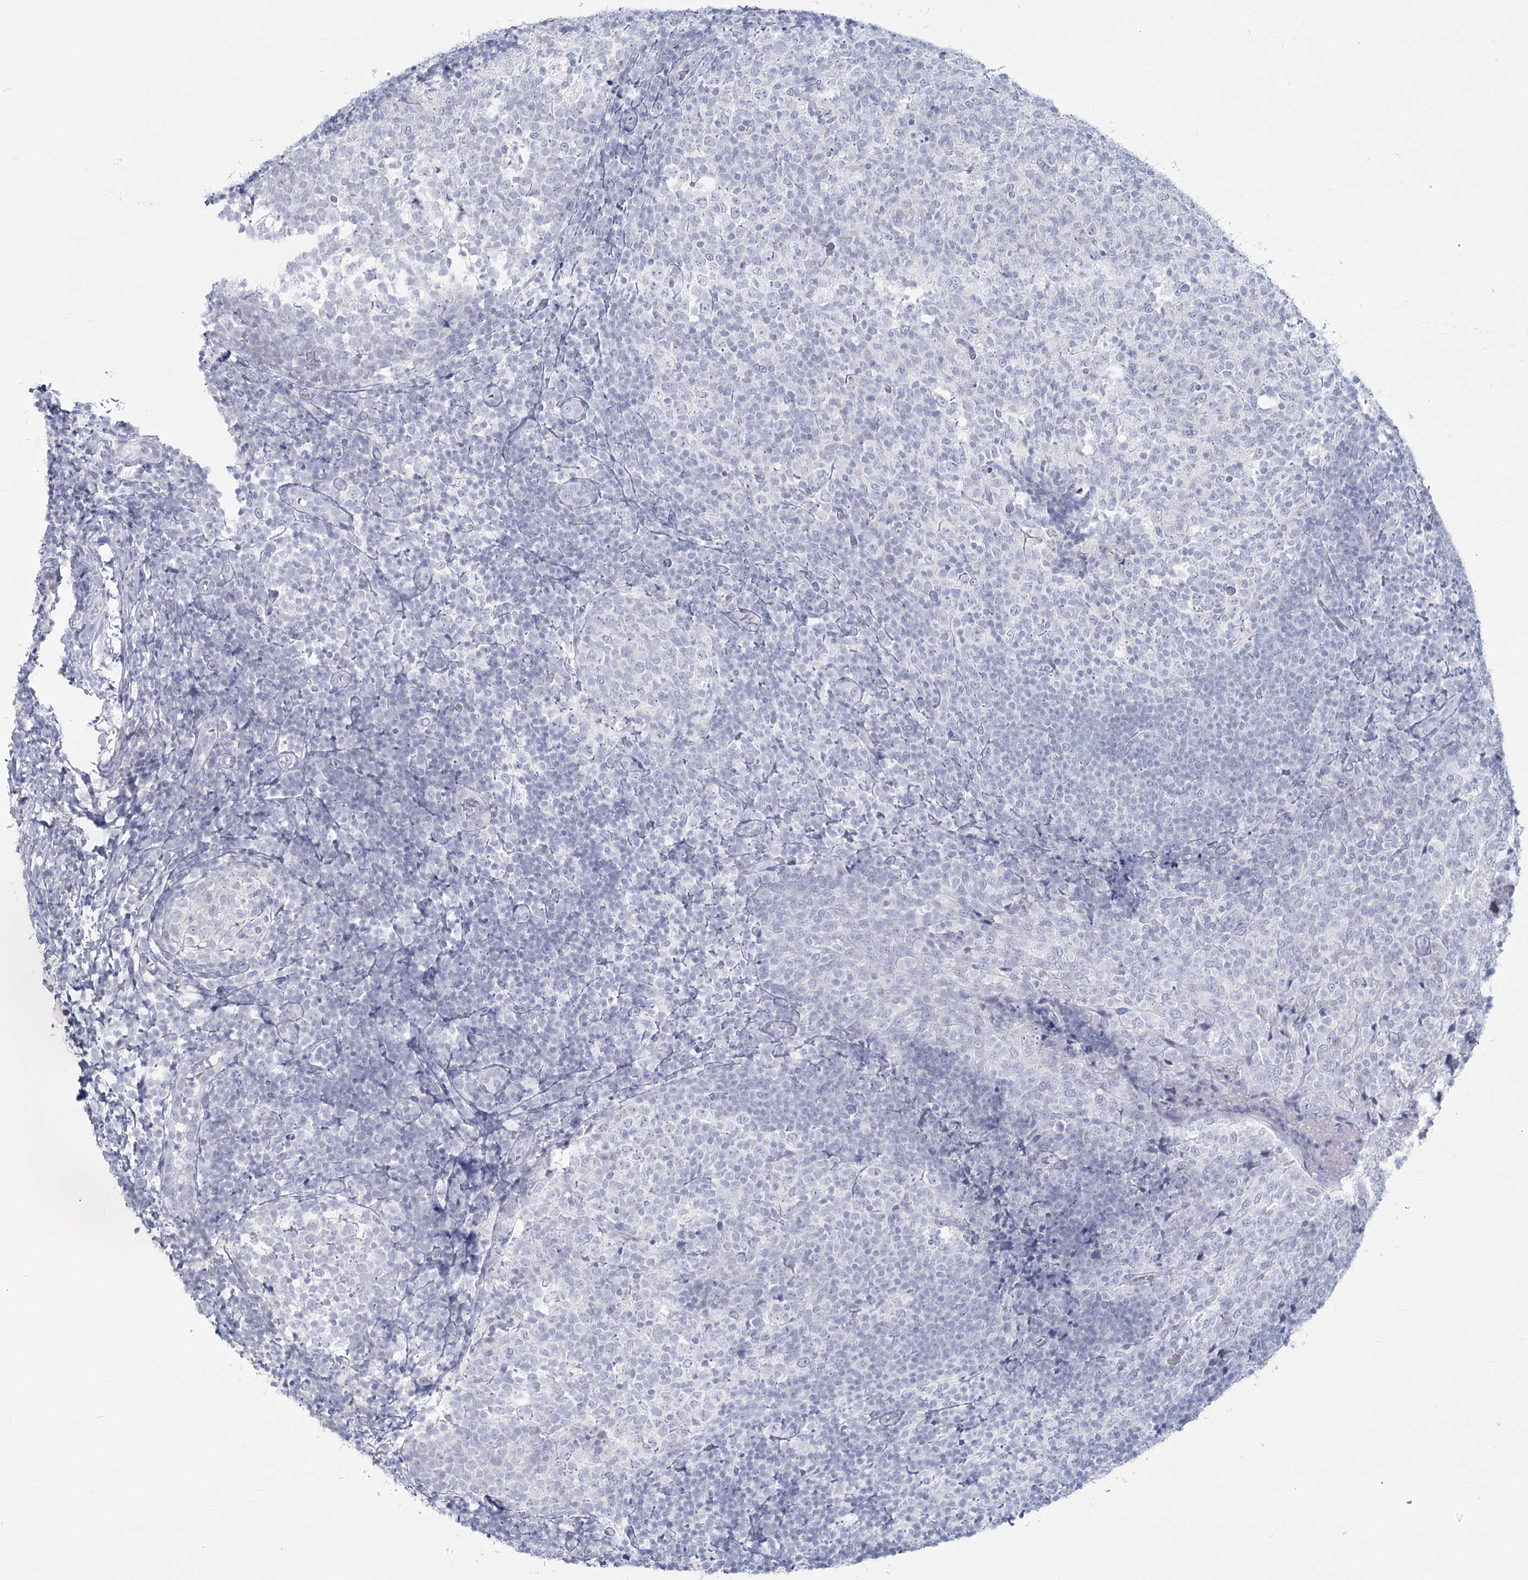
{"staining": {"intensity": "negative", "quantity": "none", "location": "none"}, "tissue": "tonsil", "cell_type": "Germinal center cells", "image_type": "normal", "snomed": [{"axis": "morphology", "description": "Normal tissue, NOS"}, {"axis": "topography", "description": "Tonsil"}], "caption": "High magnification brightfield microscopy of unremarkable tonsil stained with DAB (3,3'-diaminobenzidine) (brown) and counterstained with hematoxylin (blue): germinal center cells show no significant positivity.", "gene": "SLC6A19", "patient": {"sex": "female", "age": 19}}